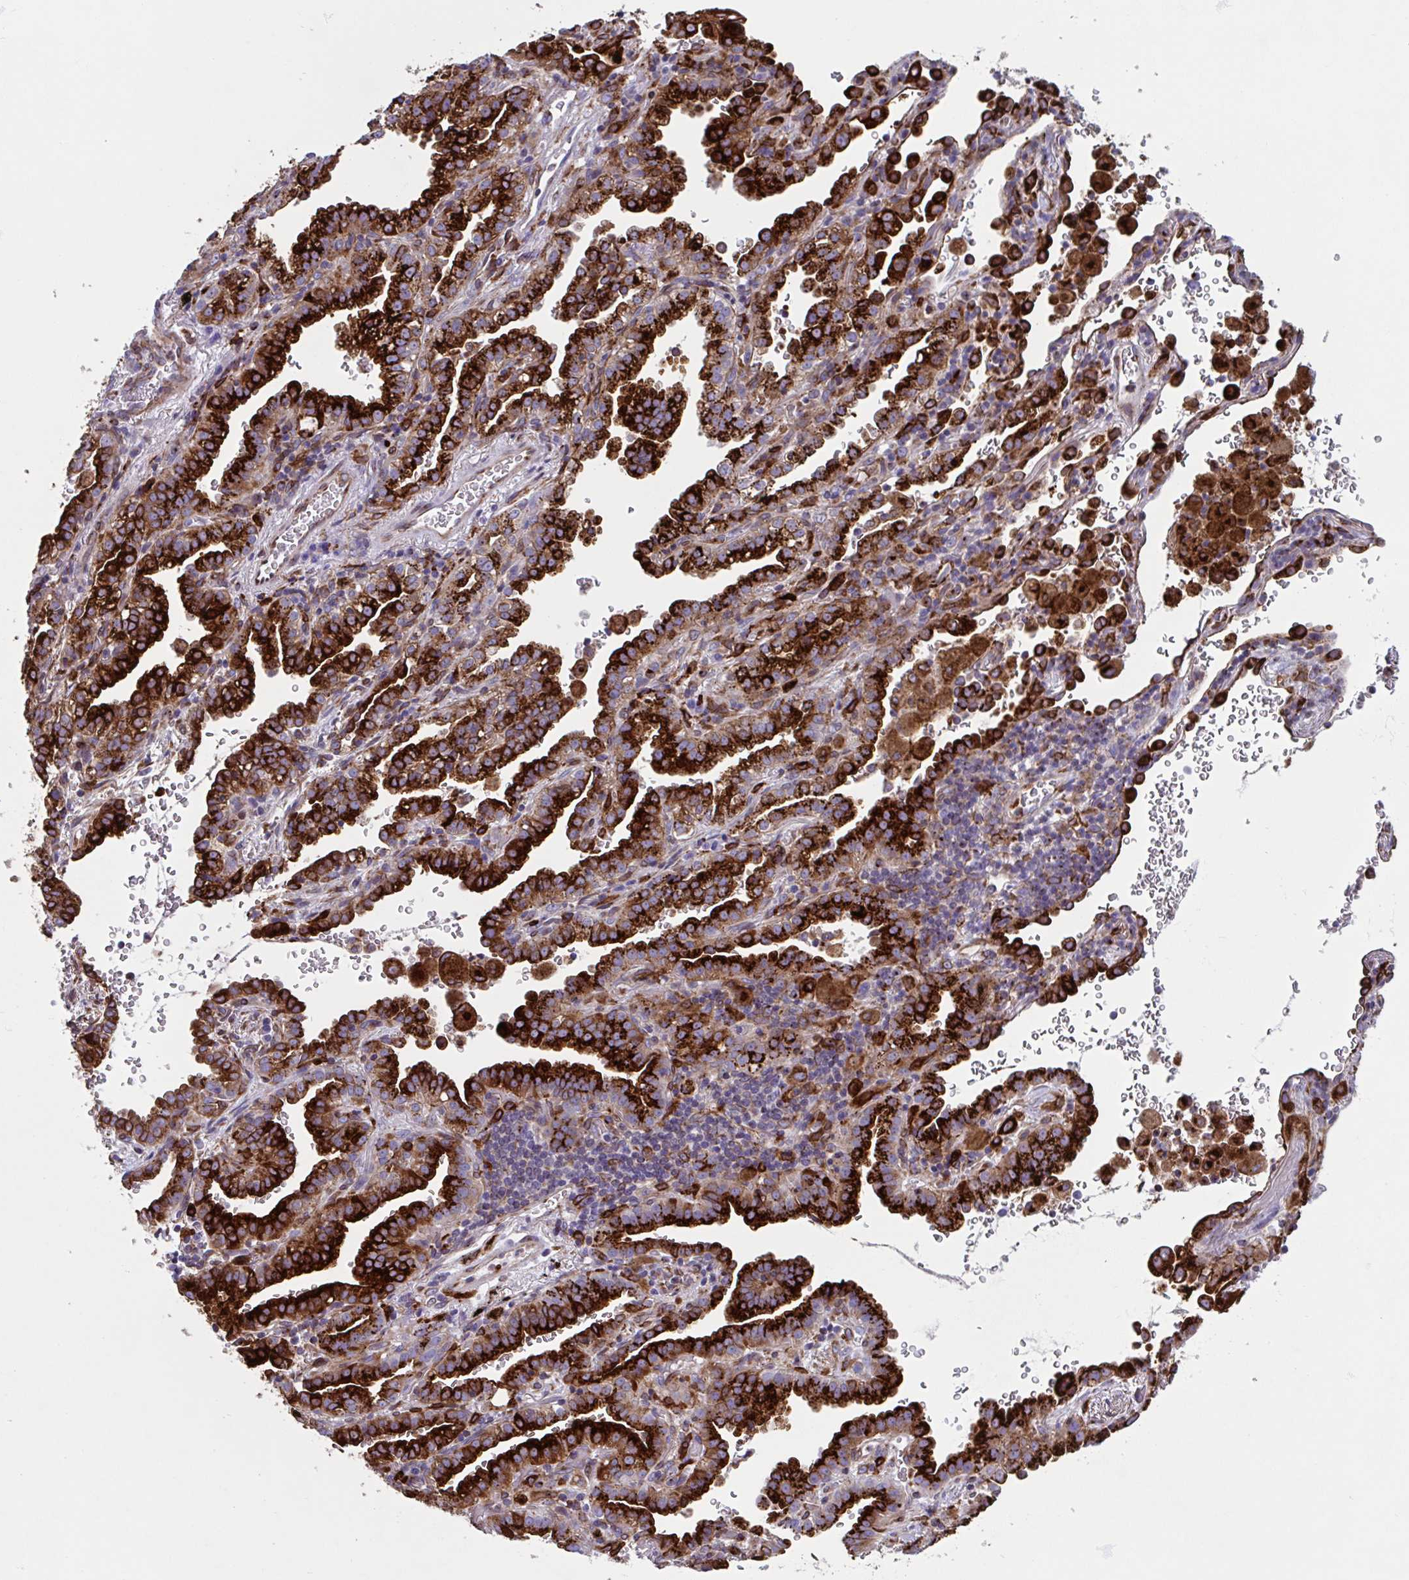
{"staining": {"intensity": "strong", "quantity": ">75%", "location": "cytoplasmic/membranous"}, "tissue": "lung cancer", "cell_type": "Tumor cells", "image_type": "cancer", "snomed": [{"axis": "morphology", "description": "Adenocarcinoma, NOS"}, {"axis": "topography", "description": "Lymph node"}, {"axis": "topography", "description": "Lung"}], "caption": "Human lung cancer stained with a brown dye displays strong cytoplasmic/membranous positive positivity in about >75% of tumor cells.", "gene": "RFK", "patient": {"sex": "male", "age": 66}}